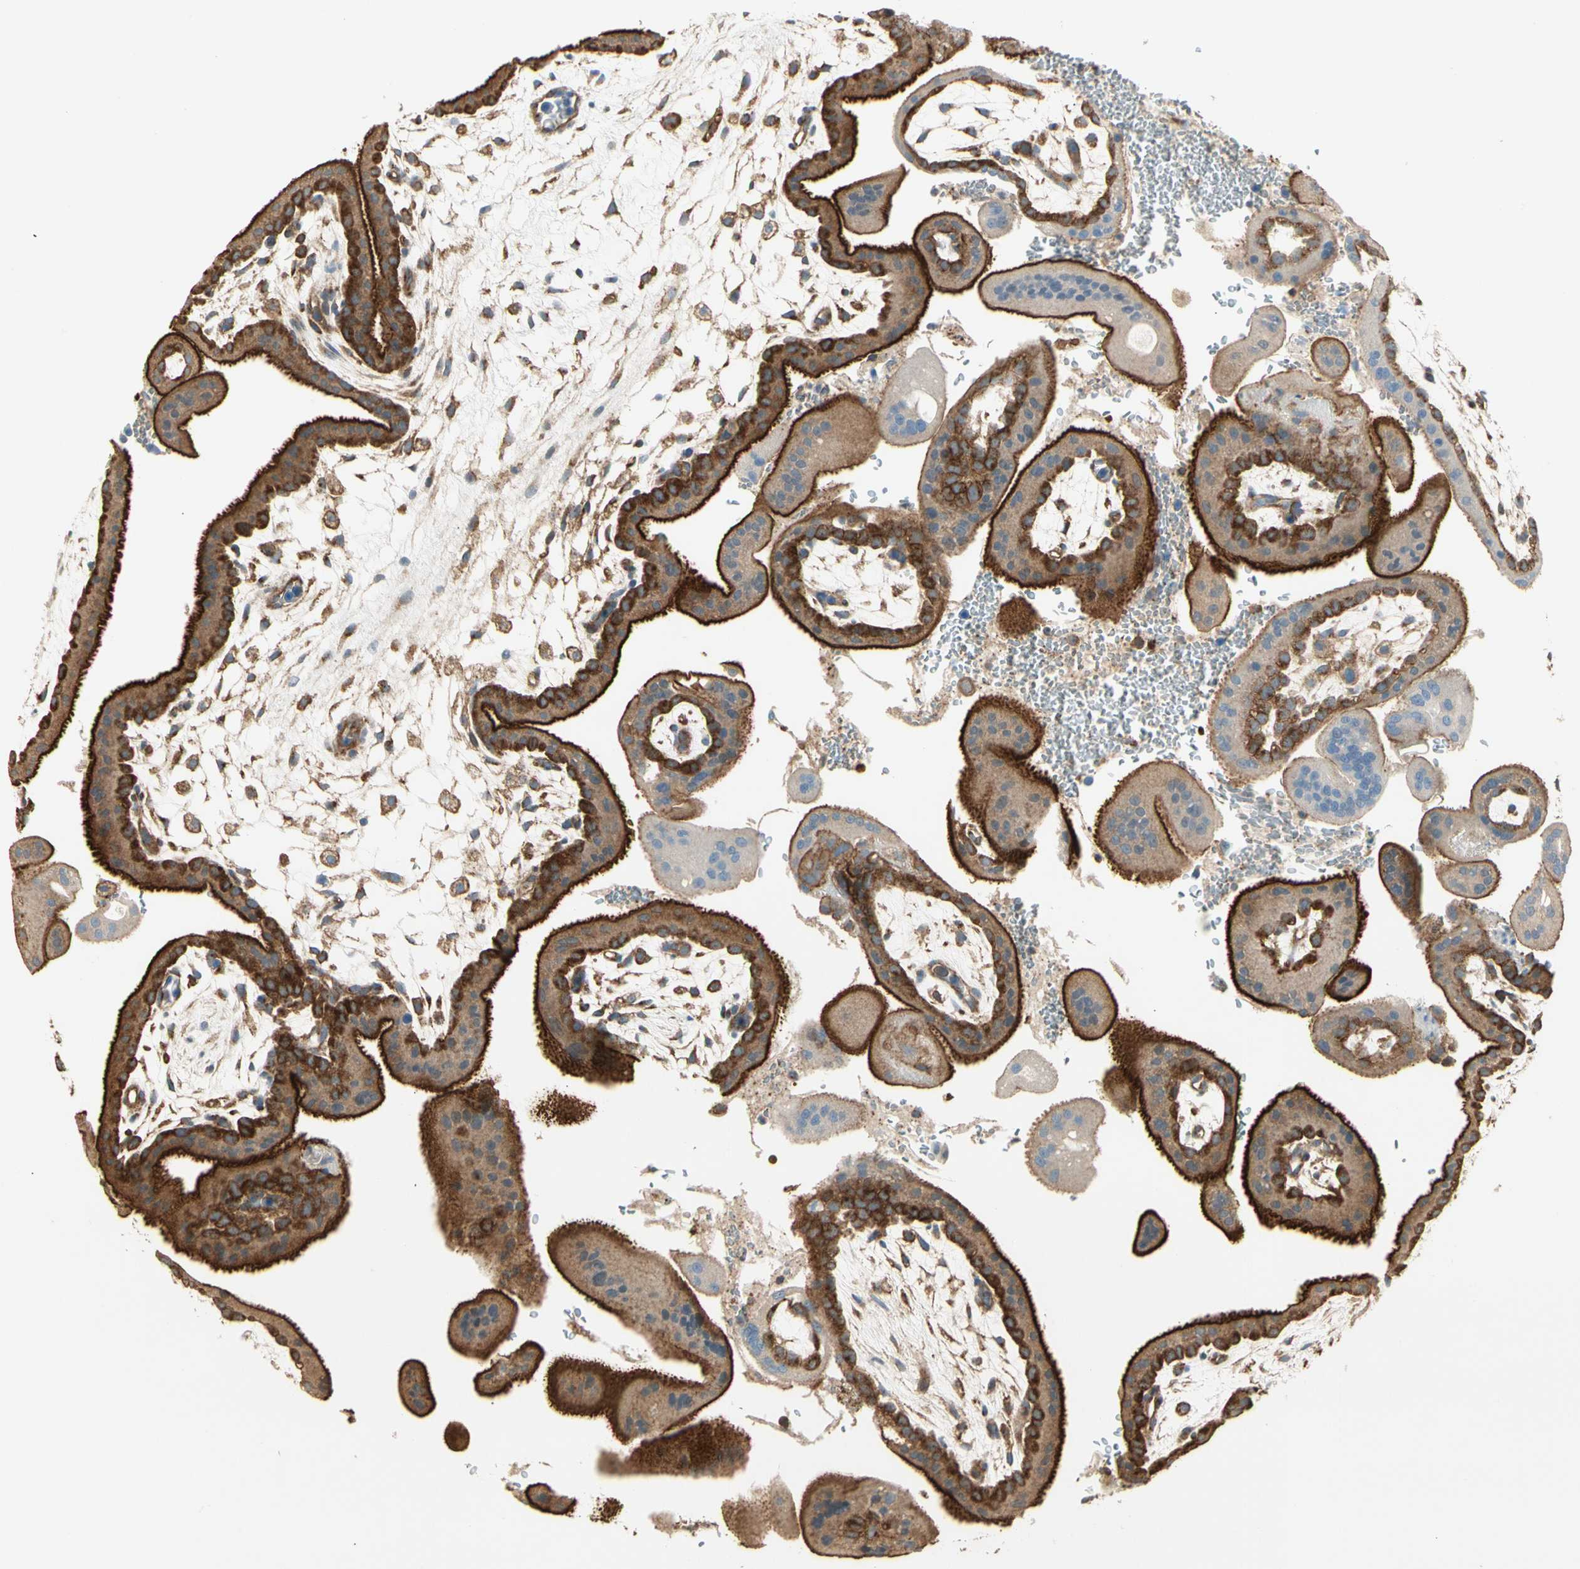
{"staining": {"intensity": "weak", "quantity": ">75%", "location": "cytoplasmic/membranous"}, "tissue": "placenta", "cell_type": "Decidual cells", "image_type": "normal", "snomed": [{"axis": "morphology", "description": "Normal tissue, NOS"}, {"axis": "topography", "description": "Placenta"}], "caption": "Protein staining reveals weak cytoplasmic/membranous expression in about >75% of decidual cells in normal placenta. (Stains: DAB (3,3'-diaminobenzidine) in brown, nuclei in blue, Microscopy: brightfield microscopy at high magnification).", "gene": "AGFG1", "patient": {"sex": "female", "age": 35}}